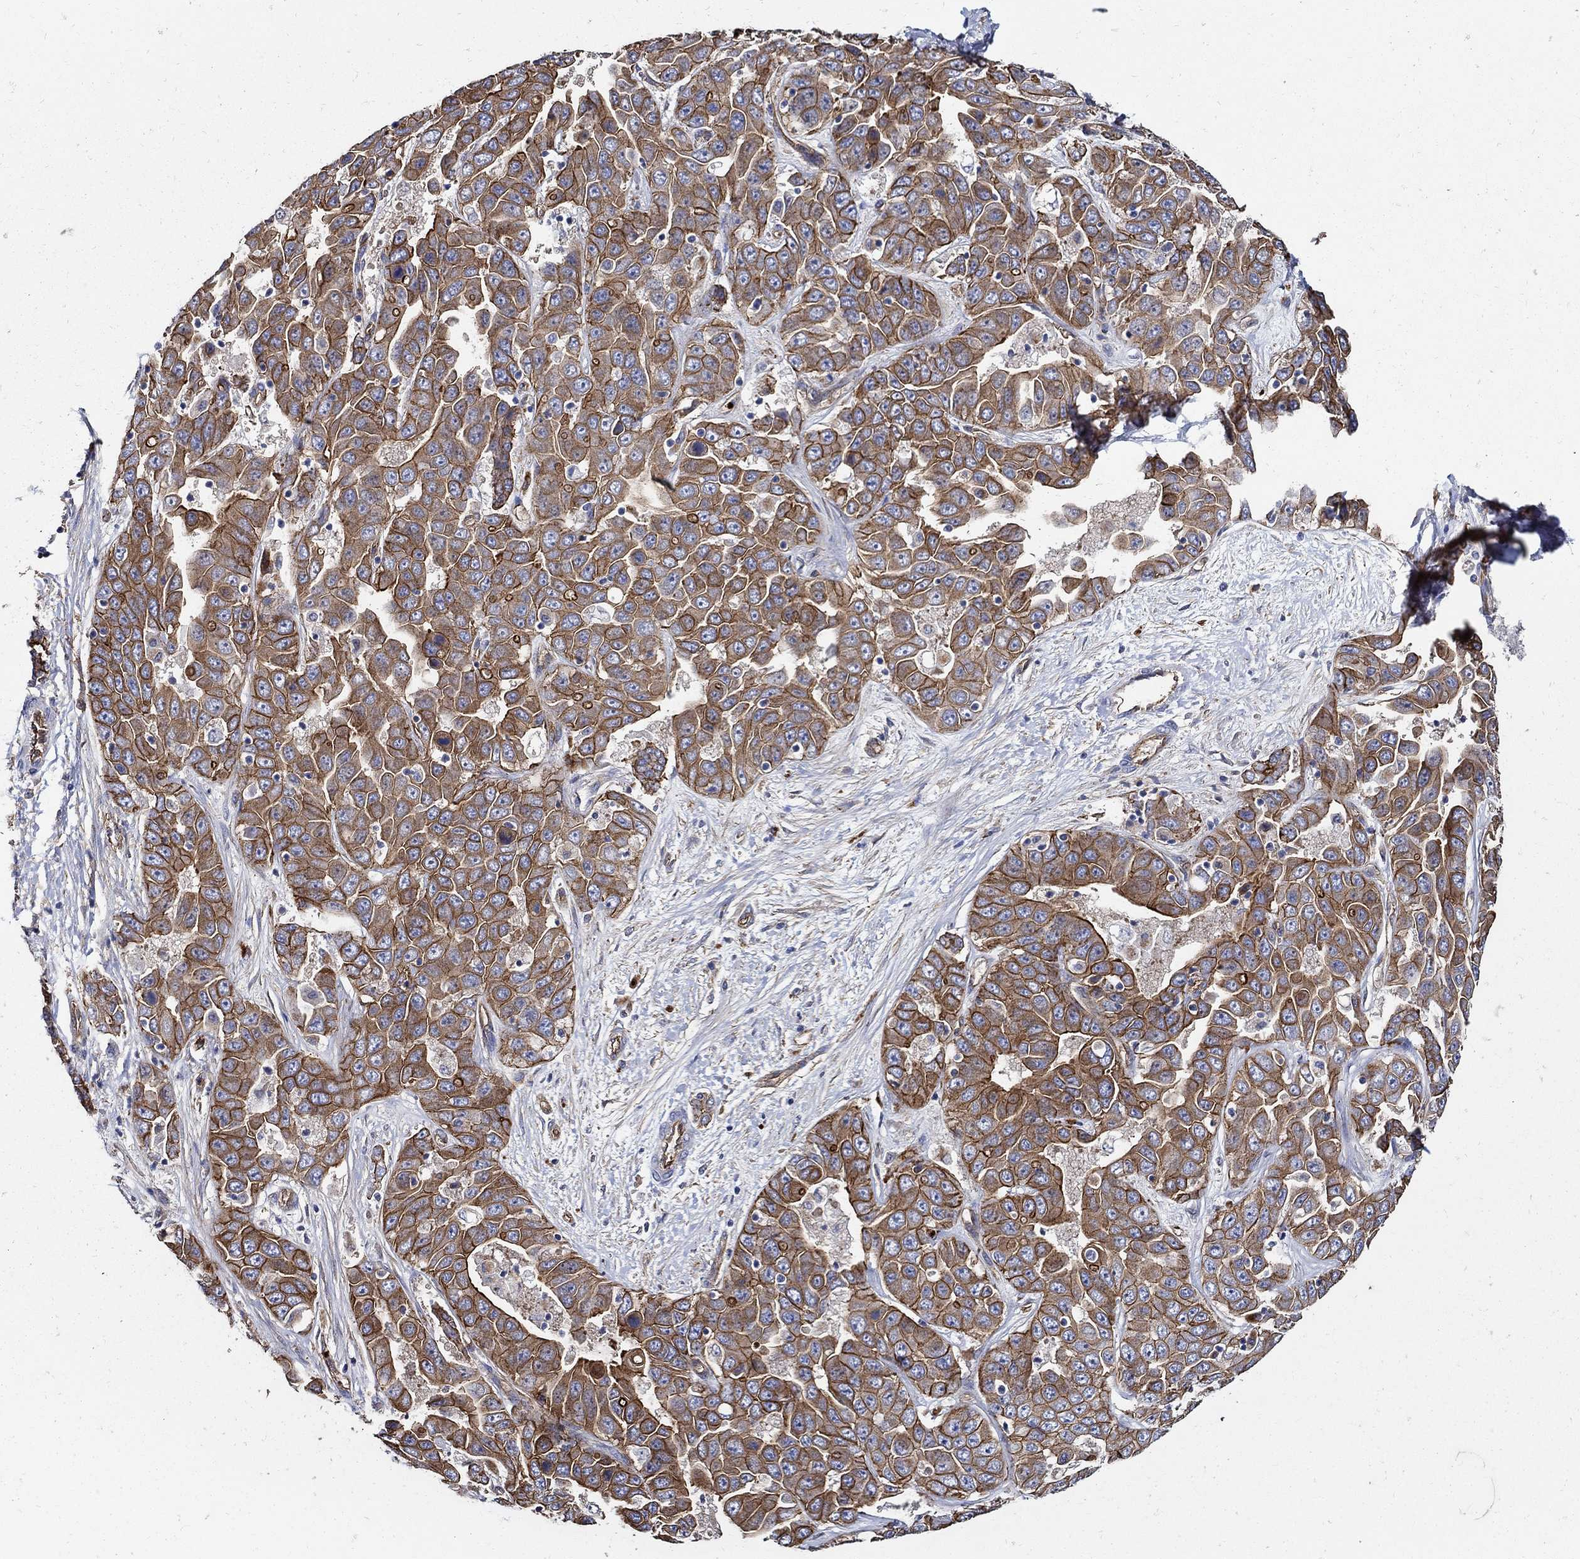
{"staining": {"intensity": "strong", "quantity": ">75%", "location": "cytoplasmic/membranous"}, "tissue": "liver cancer", "cell_type": "Tumor cells", "image_type": "cancer", "snomed": [{"axis": "morphology", "description": "Cholangiocarcinoma"}, {"axis": "topography", "description": "Liver"}], "caption": "IHC of human liver cancer (cholangiocarcinoma) reveals high levels of strong cytoplasmic/membranous expression in approximately >75% of tumor cells.", "gene": "APBB3", "patient": {"sex": "female", "age": 52}}